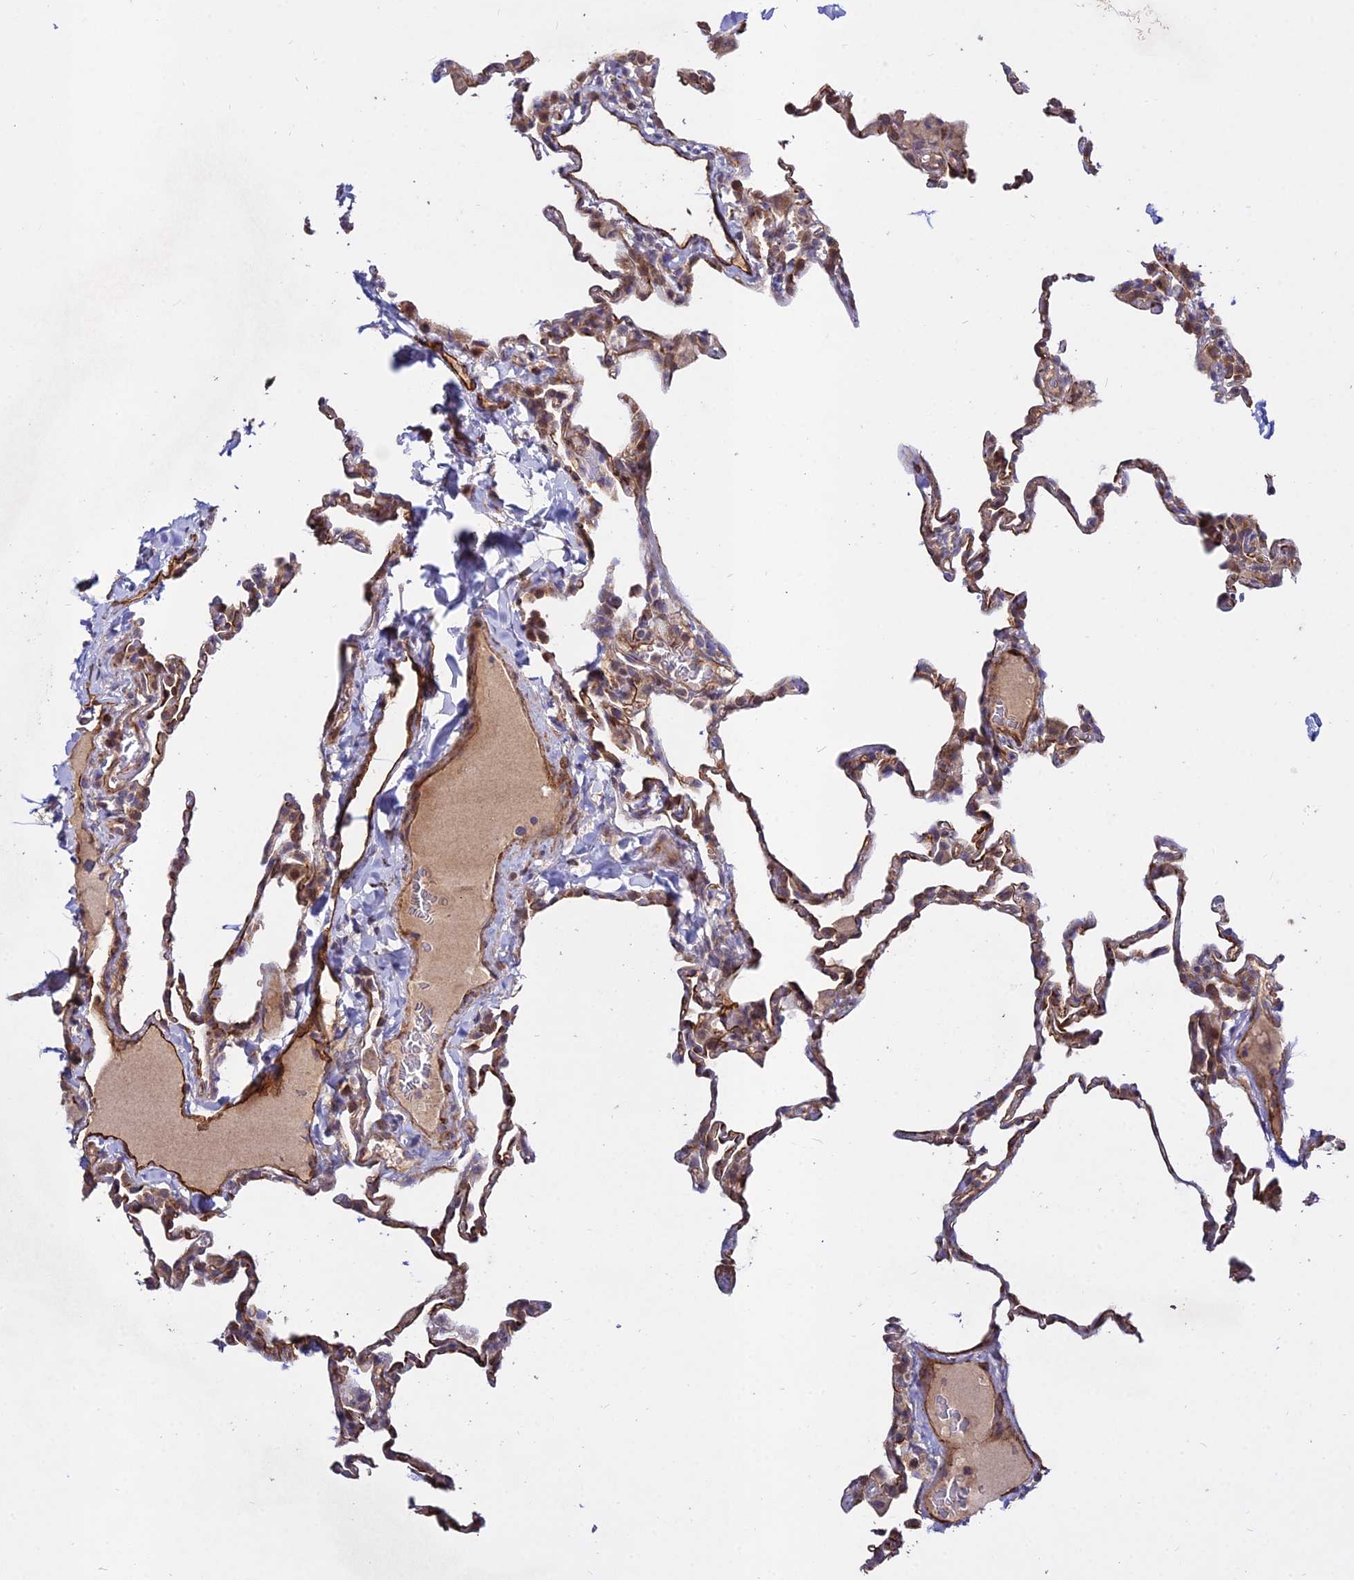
{"staining": {"intensity": "moderate", "quantity": "25%-75%", "location": "cytoplasmic/membranous"}, "tissue": "lung", "cell_type": "Alveolar cells", "image_type": "normal", "snomed": [{"axis": "morphology", "description": "Normal tissue, NOS"}, {"axis": "topography", "description": "Lung"}], "caption": "Immunohistochemistry staining of unremarkable lung, which displays medium levels of moderate cytoplasmic/membranous expression in about 25%-75% of alveolar cells indicating moderate cytoplasmic/membranous protein expression. The staining was performed using DAB (3,3'-diaminobenzidine) (brown) for protein detection and nuclei were counterstained in hematoxylin (blue).", "gene": "GRTP1", "patient": {"sex": "male", "age": 20}}